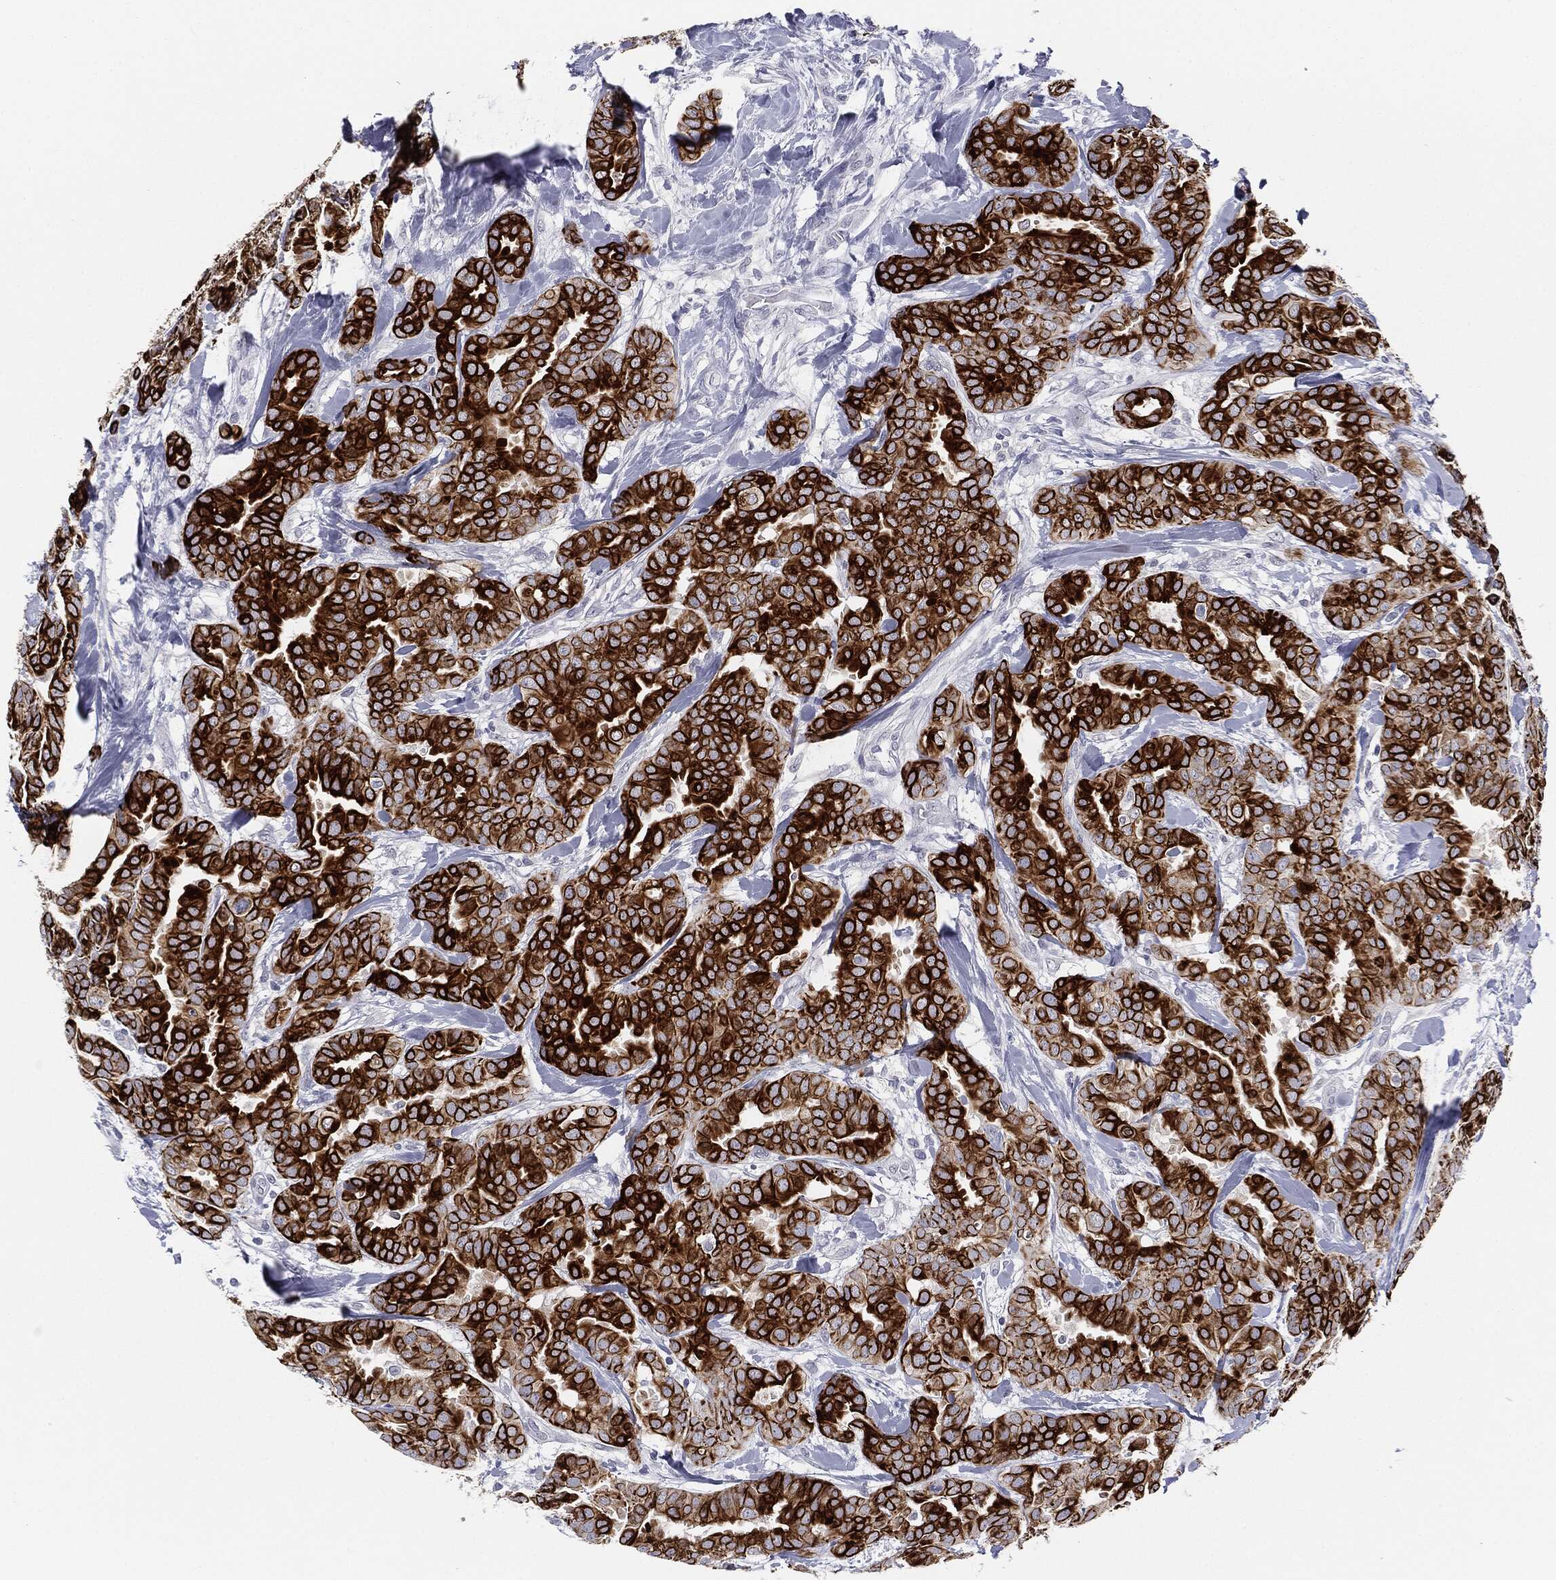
{"staining": {"intensity": "strong", "quantity": ">75%", "location": "cytoplasmic/membranous"}, "tissue": "breast cancer", "cell_type": "Tumor cells", "image_type": "cancer", "snomed": [{"axis": "morphology", "description": "Duct carcinoma"}, {"axis": "topography", "description": "Breast"}], "caption": "Tumor cells exhibit strong cytoplasmic/membranous staining in about >75% of cells in breast cancer.", "gene": "MUC1", "patient": {"sex": "female", "age": 45}}